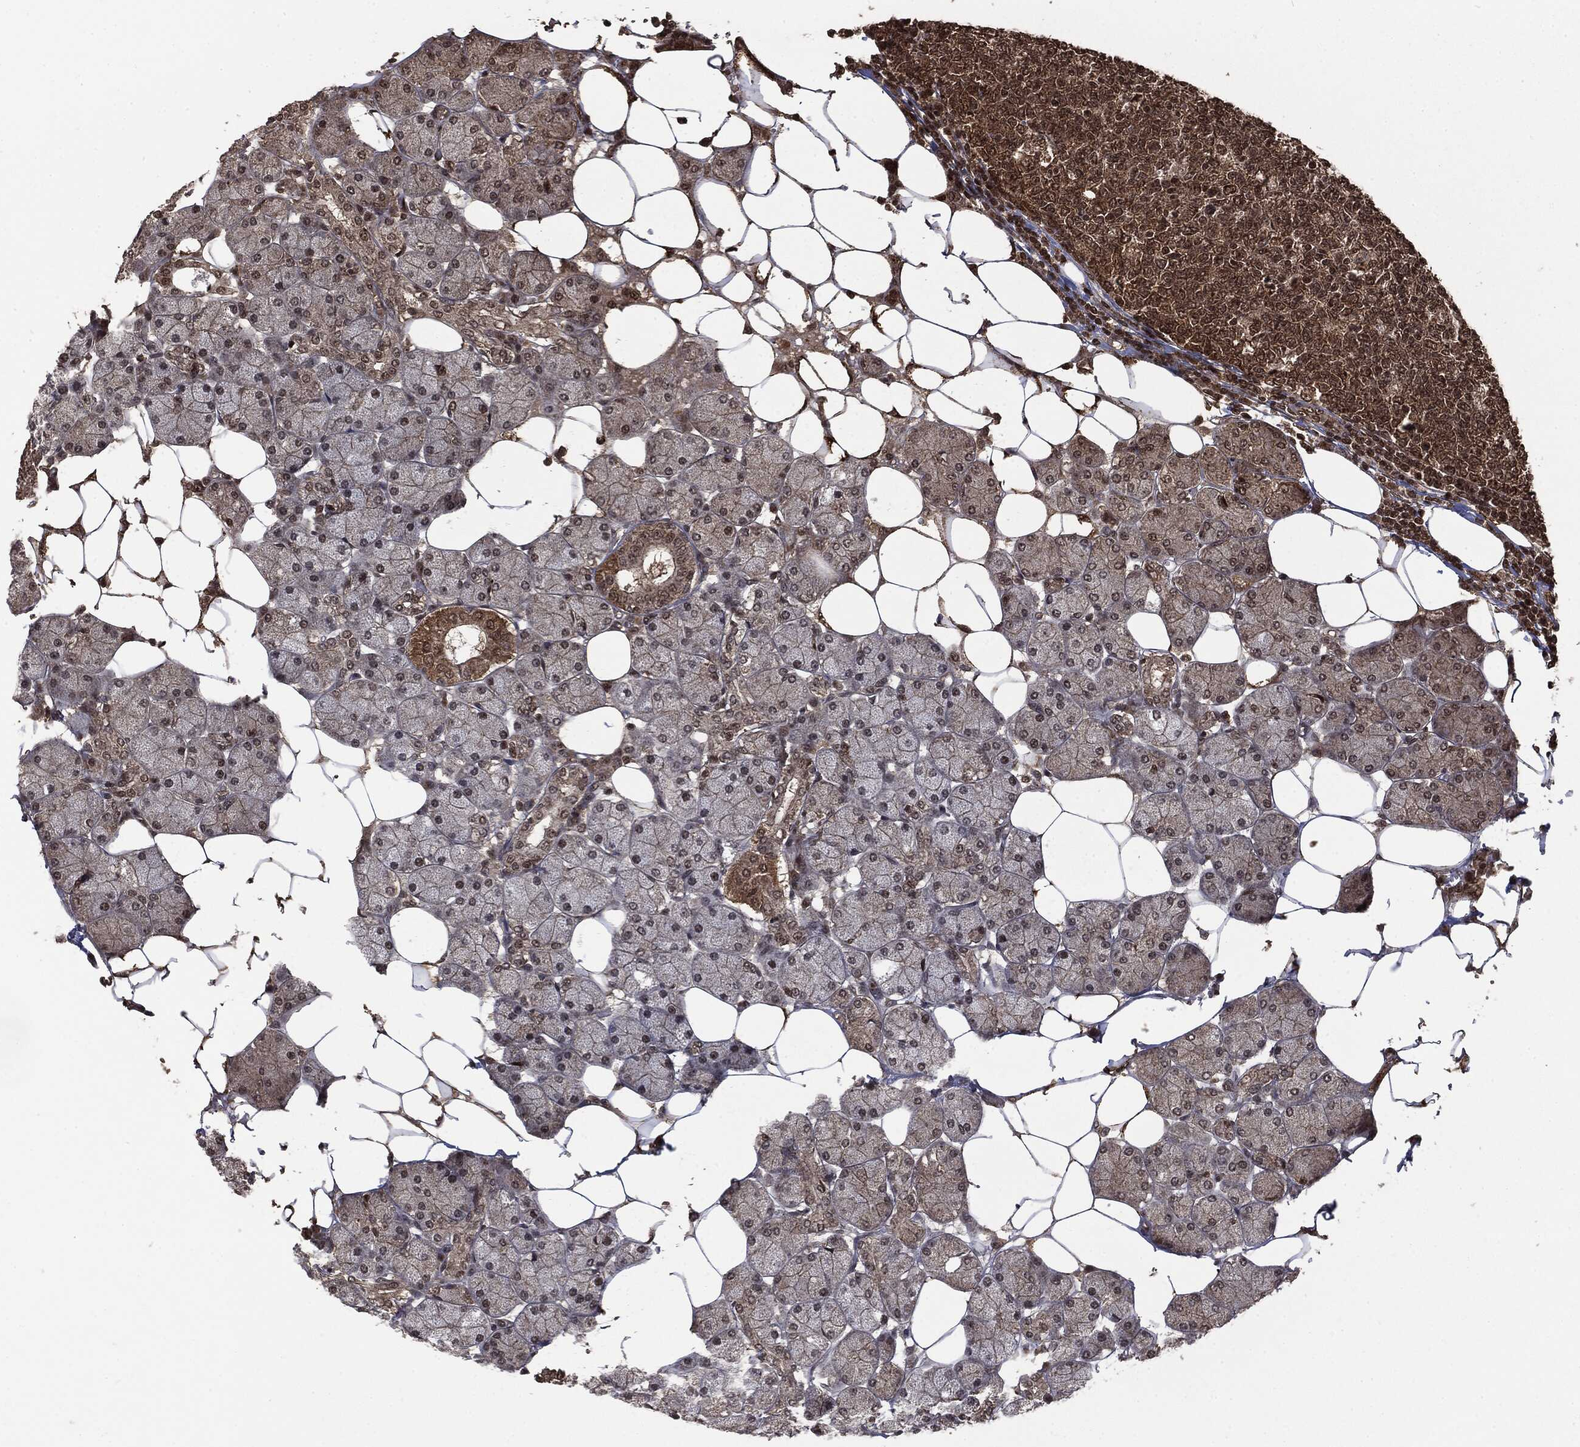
{"staining": {"intensity": "strong", "quantity": ">75%", "location": "nuclear"}, "tissue": "lymph node", "cell_type": "Germinal center cells", "image_type": "normal", "snomed": [{"axis": "morphology", "description": "Normal tissue, NOS"}, {"axis": "topography", "description": "Lymph node"}, {"axis": "topography", "description": "Salivary gland"}], "caption": "Immunohistochemical staining of unremarkable lymph node displays high levels of strong nuclear staining in approximately >75% of germinal center cells.", "gene": "CTDP1", "patient": {"sex": "male", "age": 83}}